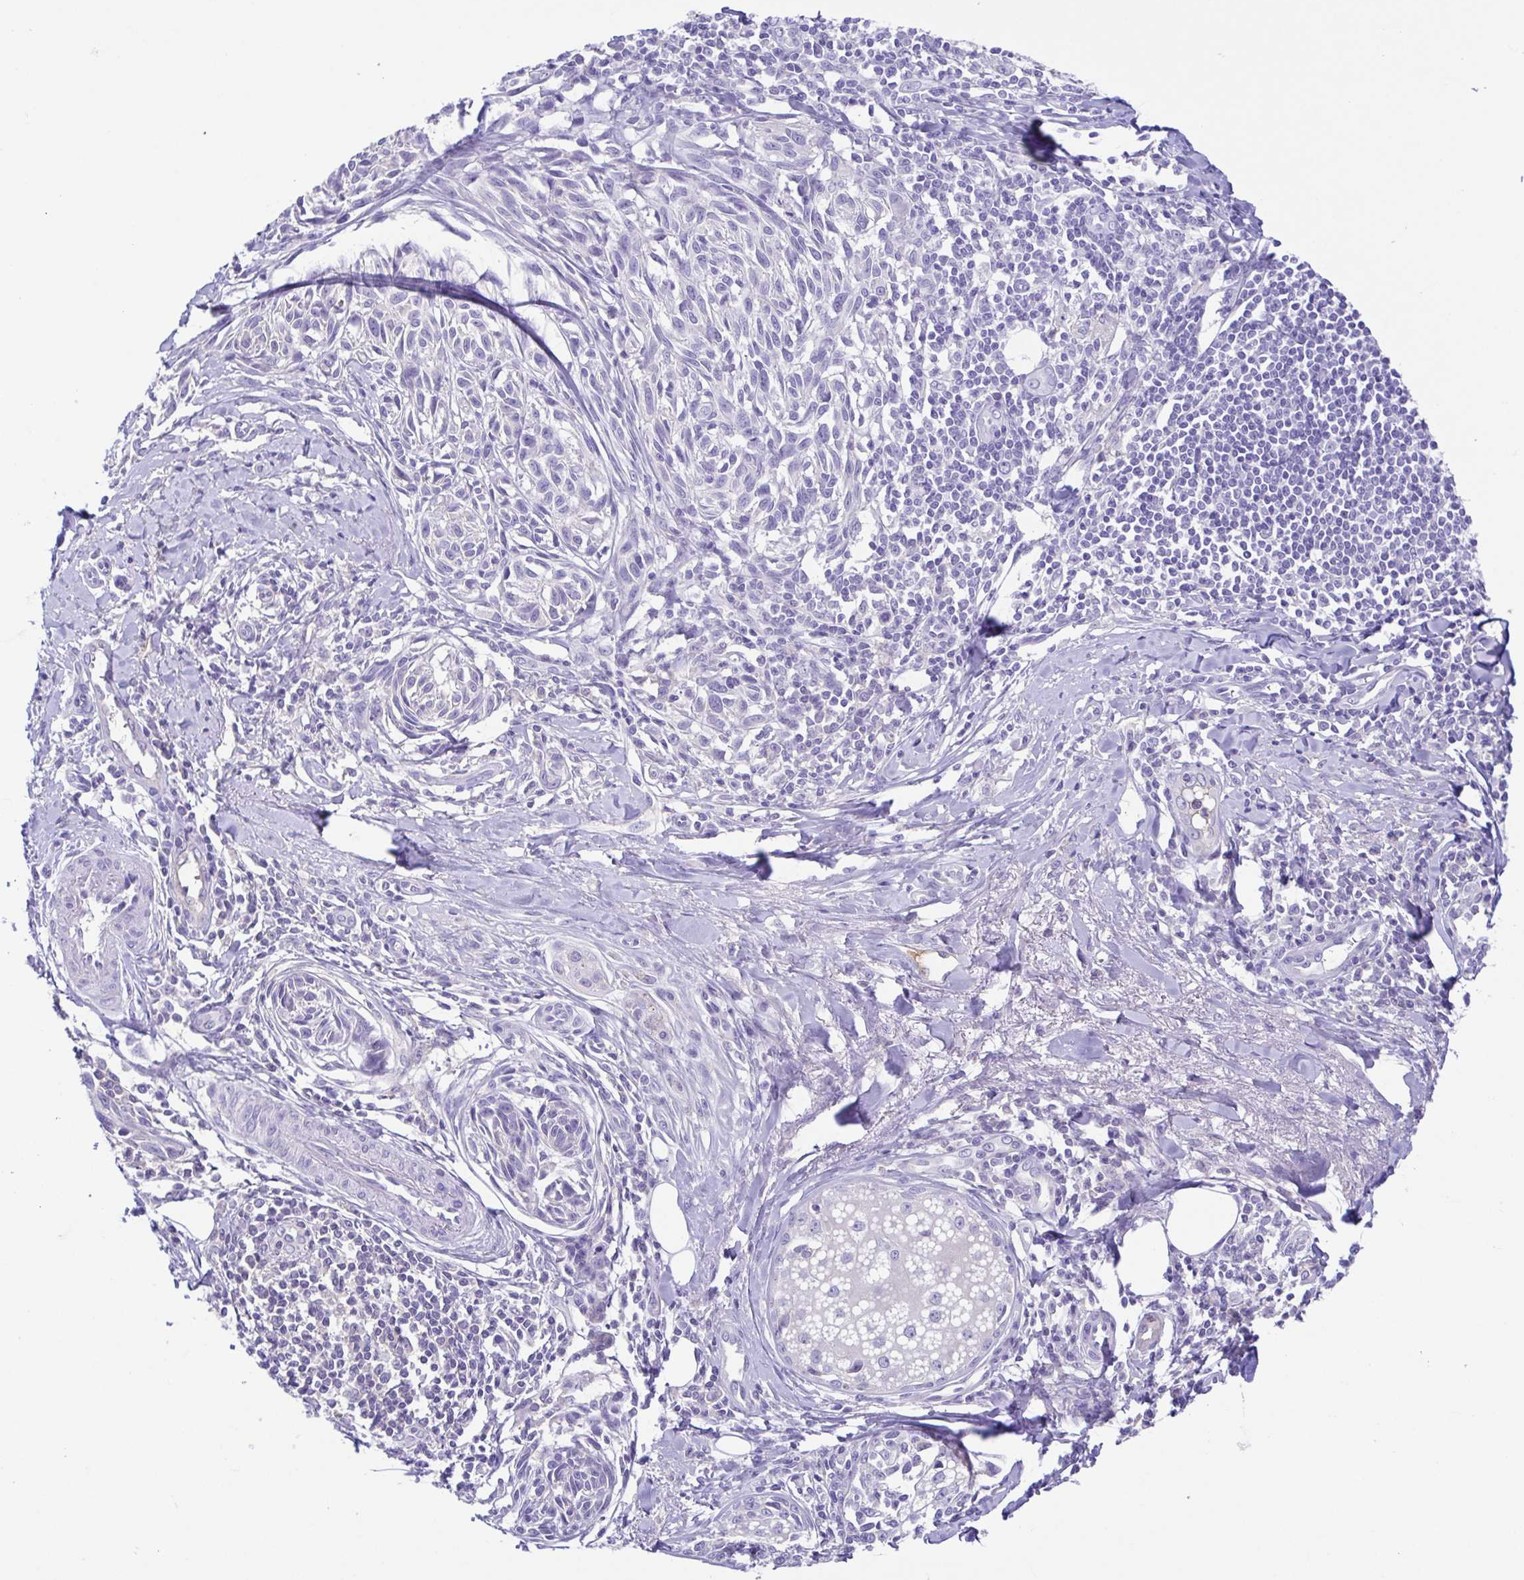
{"staining": {"intensity": "negative", "quantity": "none", "location": "none"}, "tissue": "melanoma", "cell_type": "Tumor cells", "image_type": "cancer", "snomed": [{"axis": "morphology", "description": "Malignant melanoma, NOS"}, {"axis": "topography", "description": "Skin"}], "caption": "High magnification brightfield microscopy of malignant melanoma stained with DAB (brown) and counterstained with hematoxylin (blue): tumor cells show no significant positivity.", "gene": "A1BG", "patient": {"sex": "female", "age": 86}}